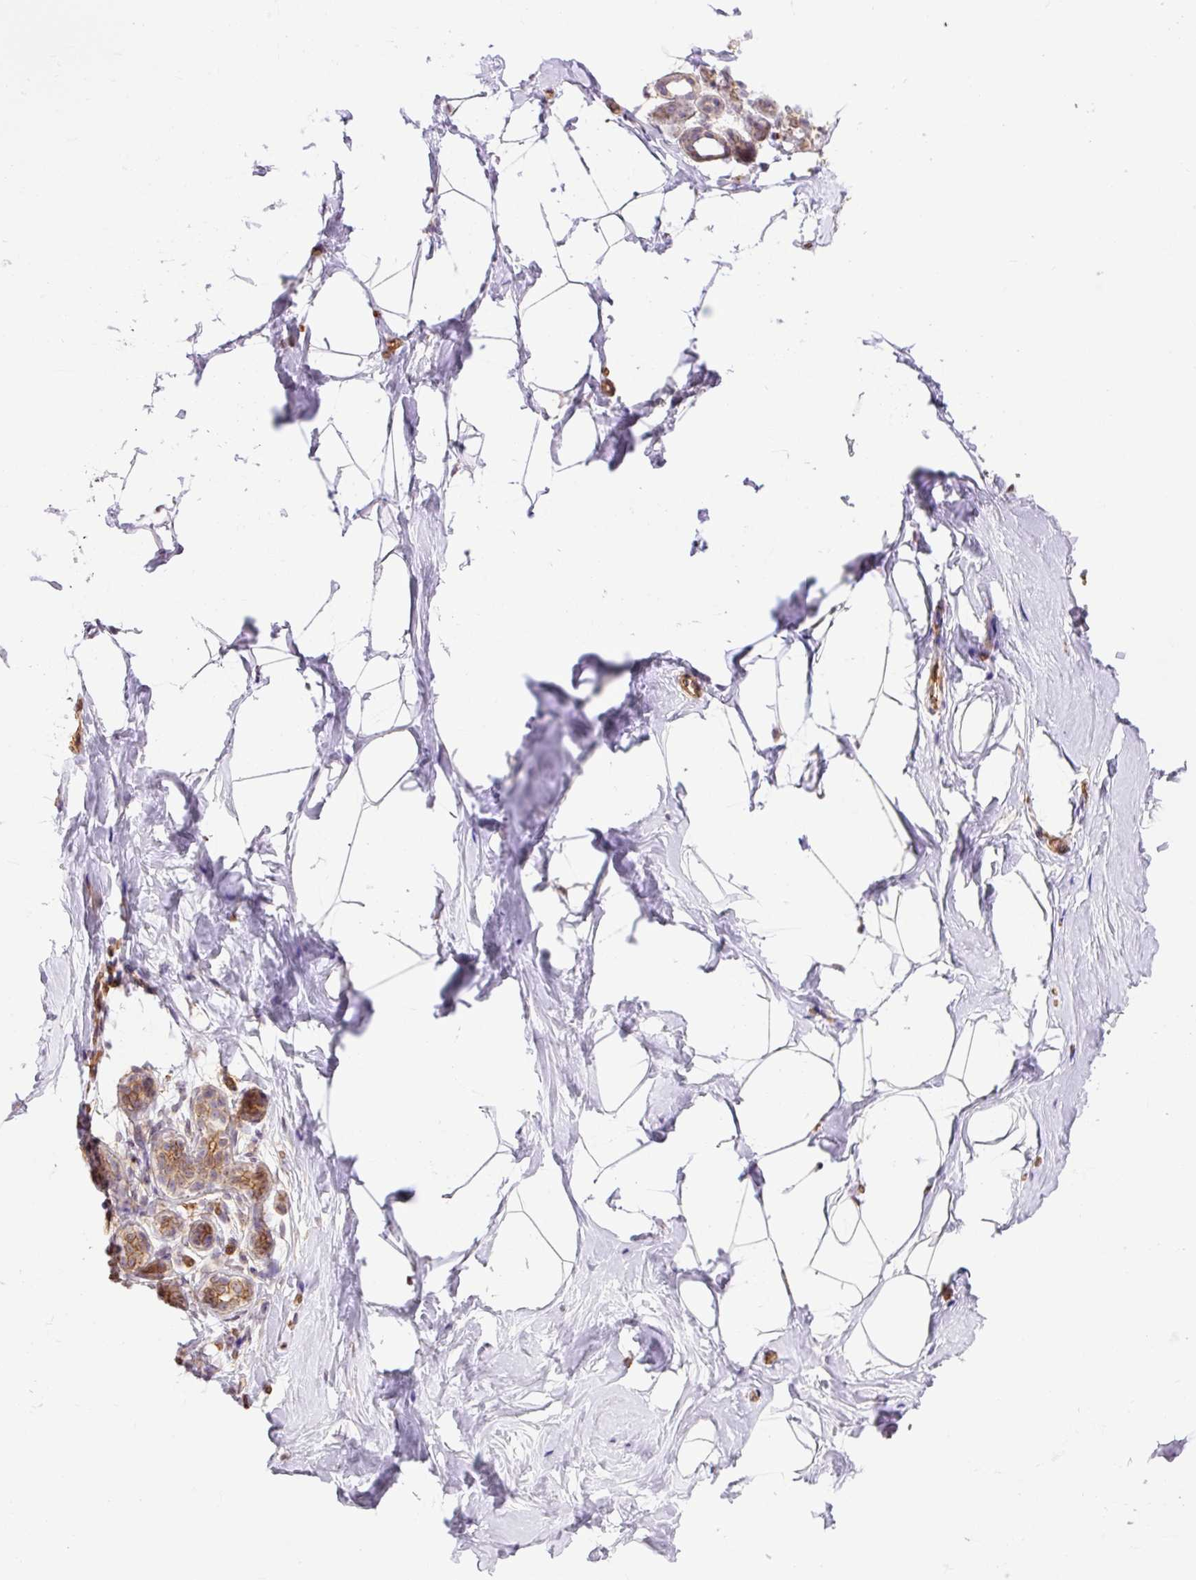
{"staining": {"intensity": "negative", "quantity": "none", "location": "none"}, "tissue": "breast", "cell_type": "Adipocytes", "image_type": "normal", "snomed": [{"axis": "morphology", "description": "Normal tissue, NOS"}, {"axis": "topography", "description": "Breast"}], "caption": "Human breast stained for a protein using immunohistochemistry displays no expression in adipocytes.", "gene": "MYO5C", "patient": {"sex": "female", "age": 32}}